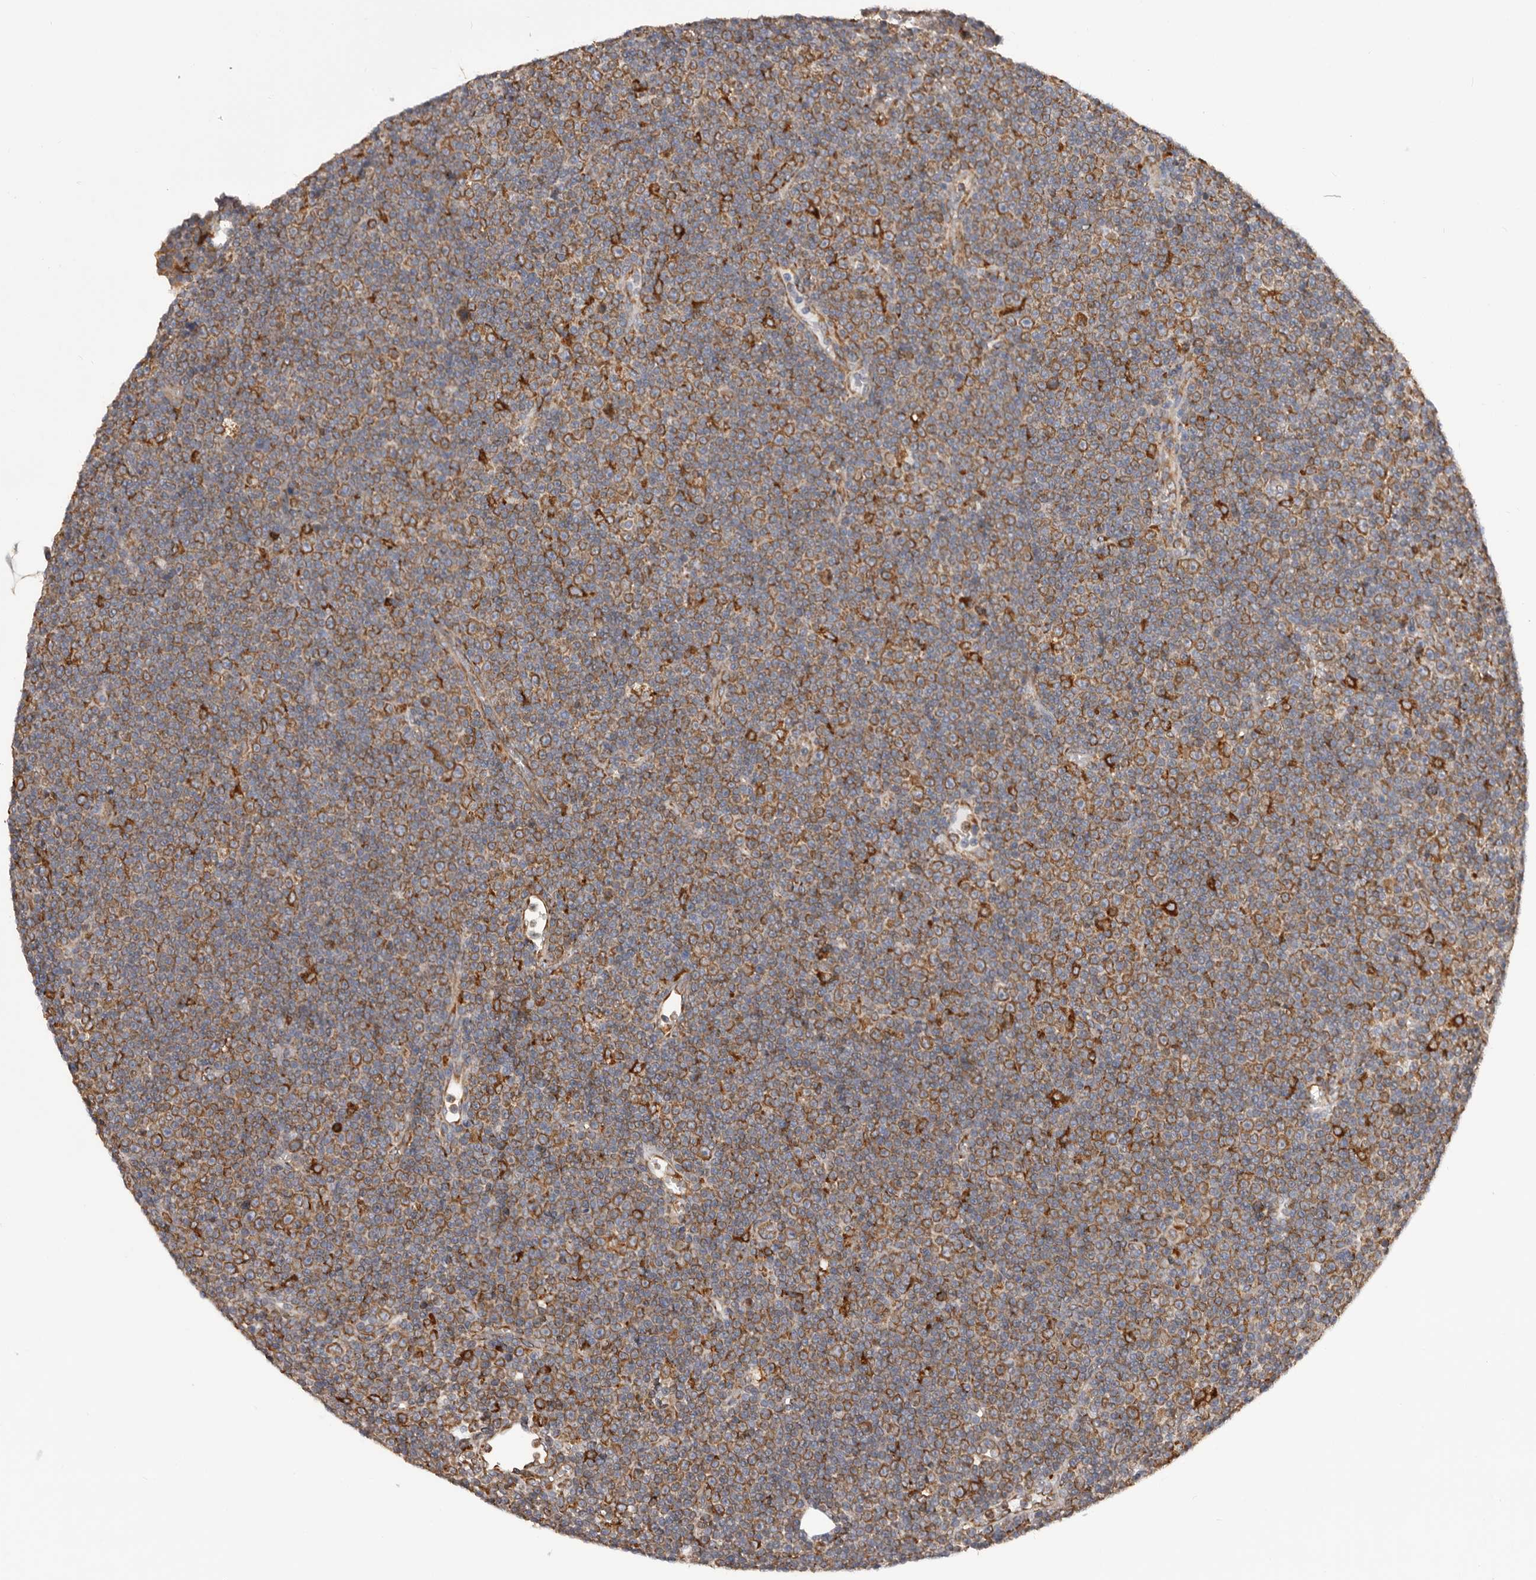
{"staining": {"intensity": "moderate", "quantity": ">75%", "location": "cytoplasmic/membranous"}, "tissue": "lymphoma", "cell_type": "Tumor cells", "image_type": "cancer", "snomed": [{"axis": "morphology", "description": "Malignant lymphoma, non-Hodgkin's type, Low grade"}, {"axis": "topography", "description": "Lymph node"}], "caption": "A brown stain labels moderate cytoplasmic/membranous expression of a protein in human lymphoma tumor cells.", "gene": "QRSL1", "patient": {"sex": "female", "age": 67}}